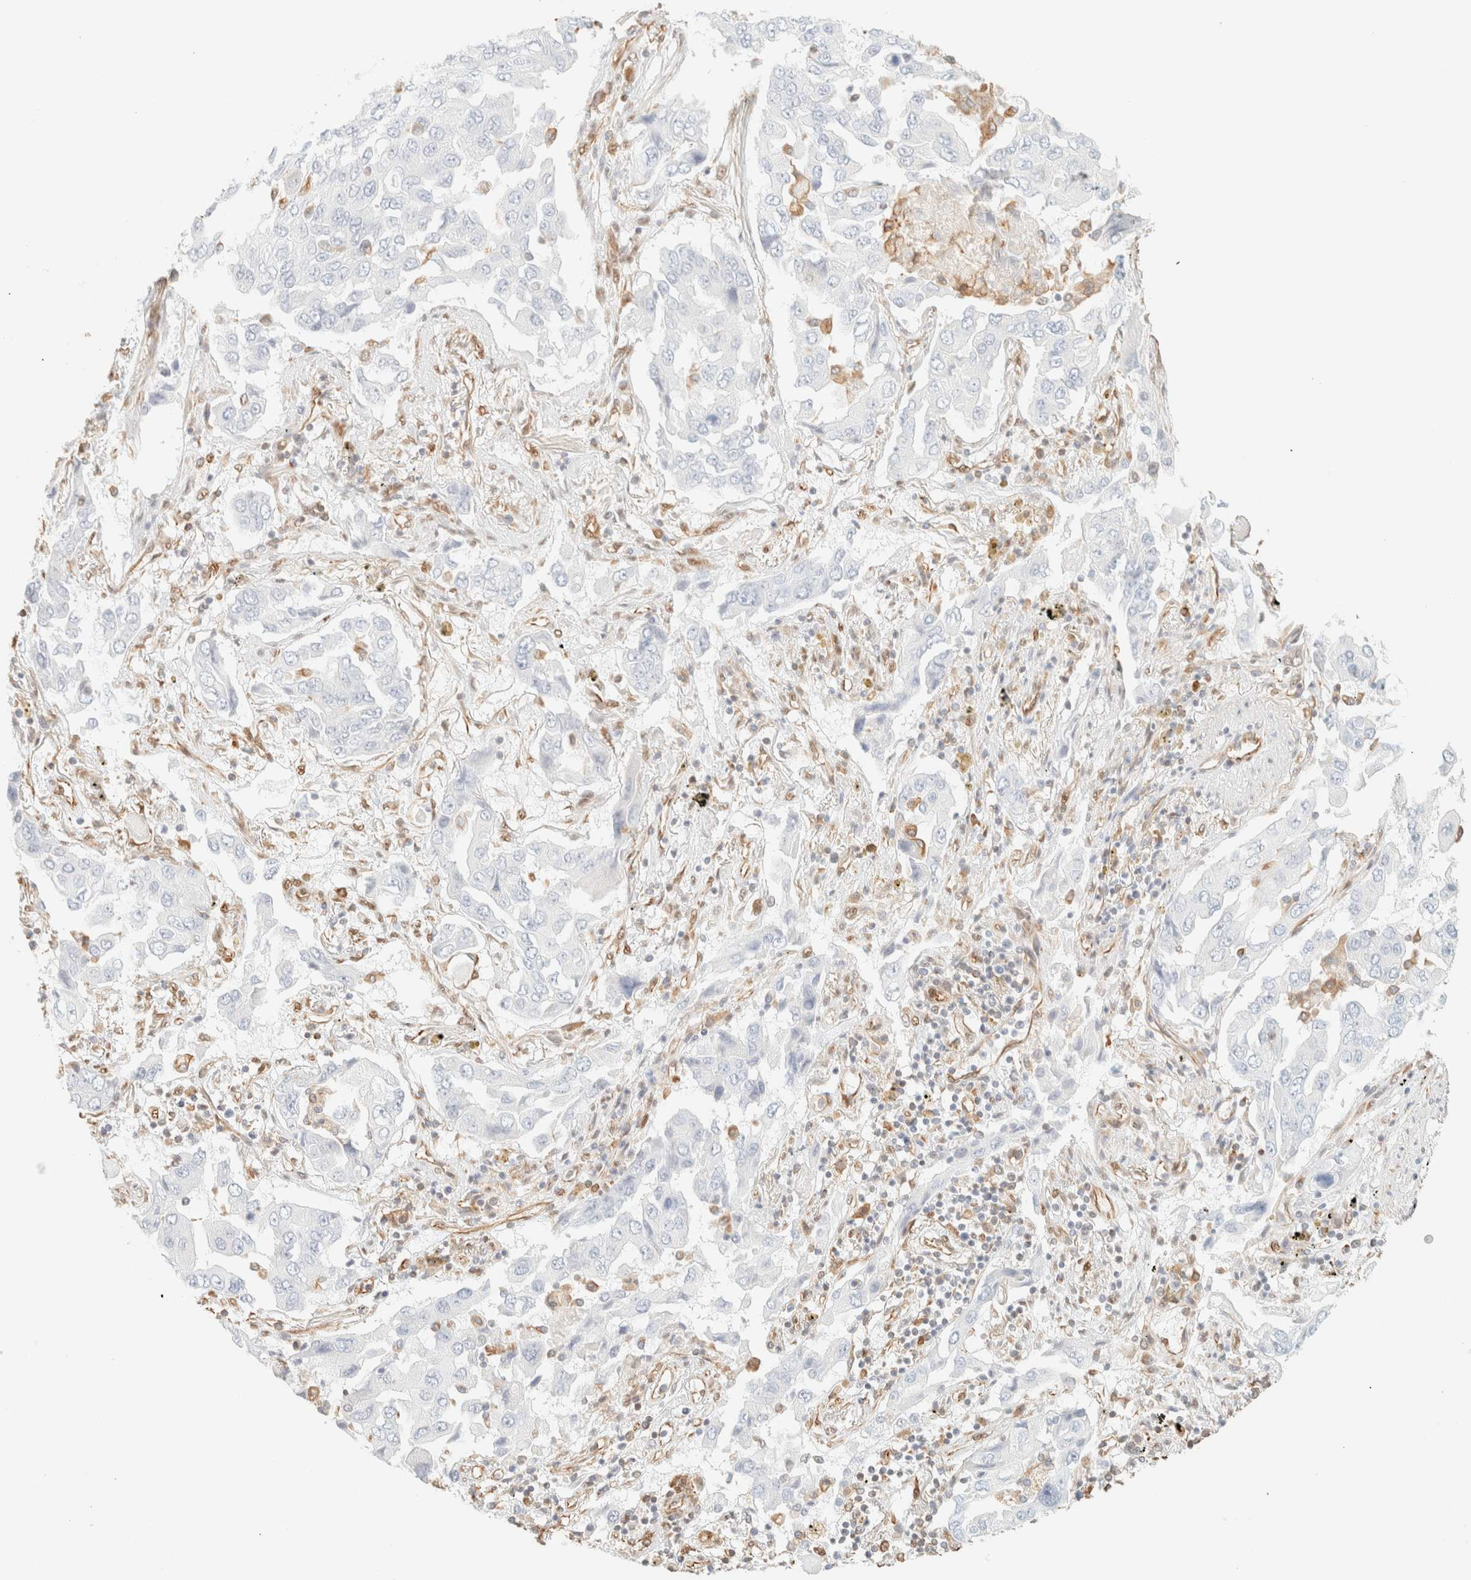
{"staining": {"intensity": "negative", "quantity": "none", "location": "none"}, "tissue": "lung cancer", "cell_type": "Tumor cells", "image_type": "cancer", "snomed": [{"axis": "morphology", "description": "Adenocarcinoma, NOS"}, {"axis": "topography", "description": "Lung"}], "caption": "This is a histopathology image of immunohistochemistry staining of lung cancer (adenocarcinoma), which shows no positivity in tumor cells.", "gene": "ZSCAN18", "patient": {"sex": "female", "age": 65}}